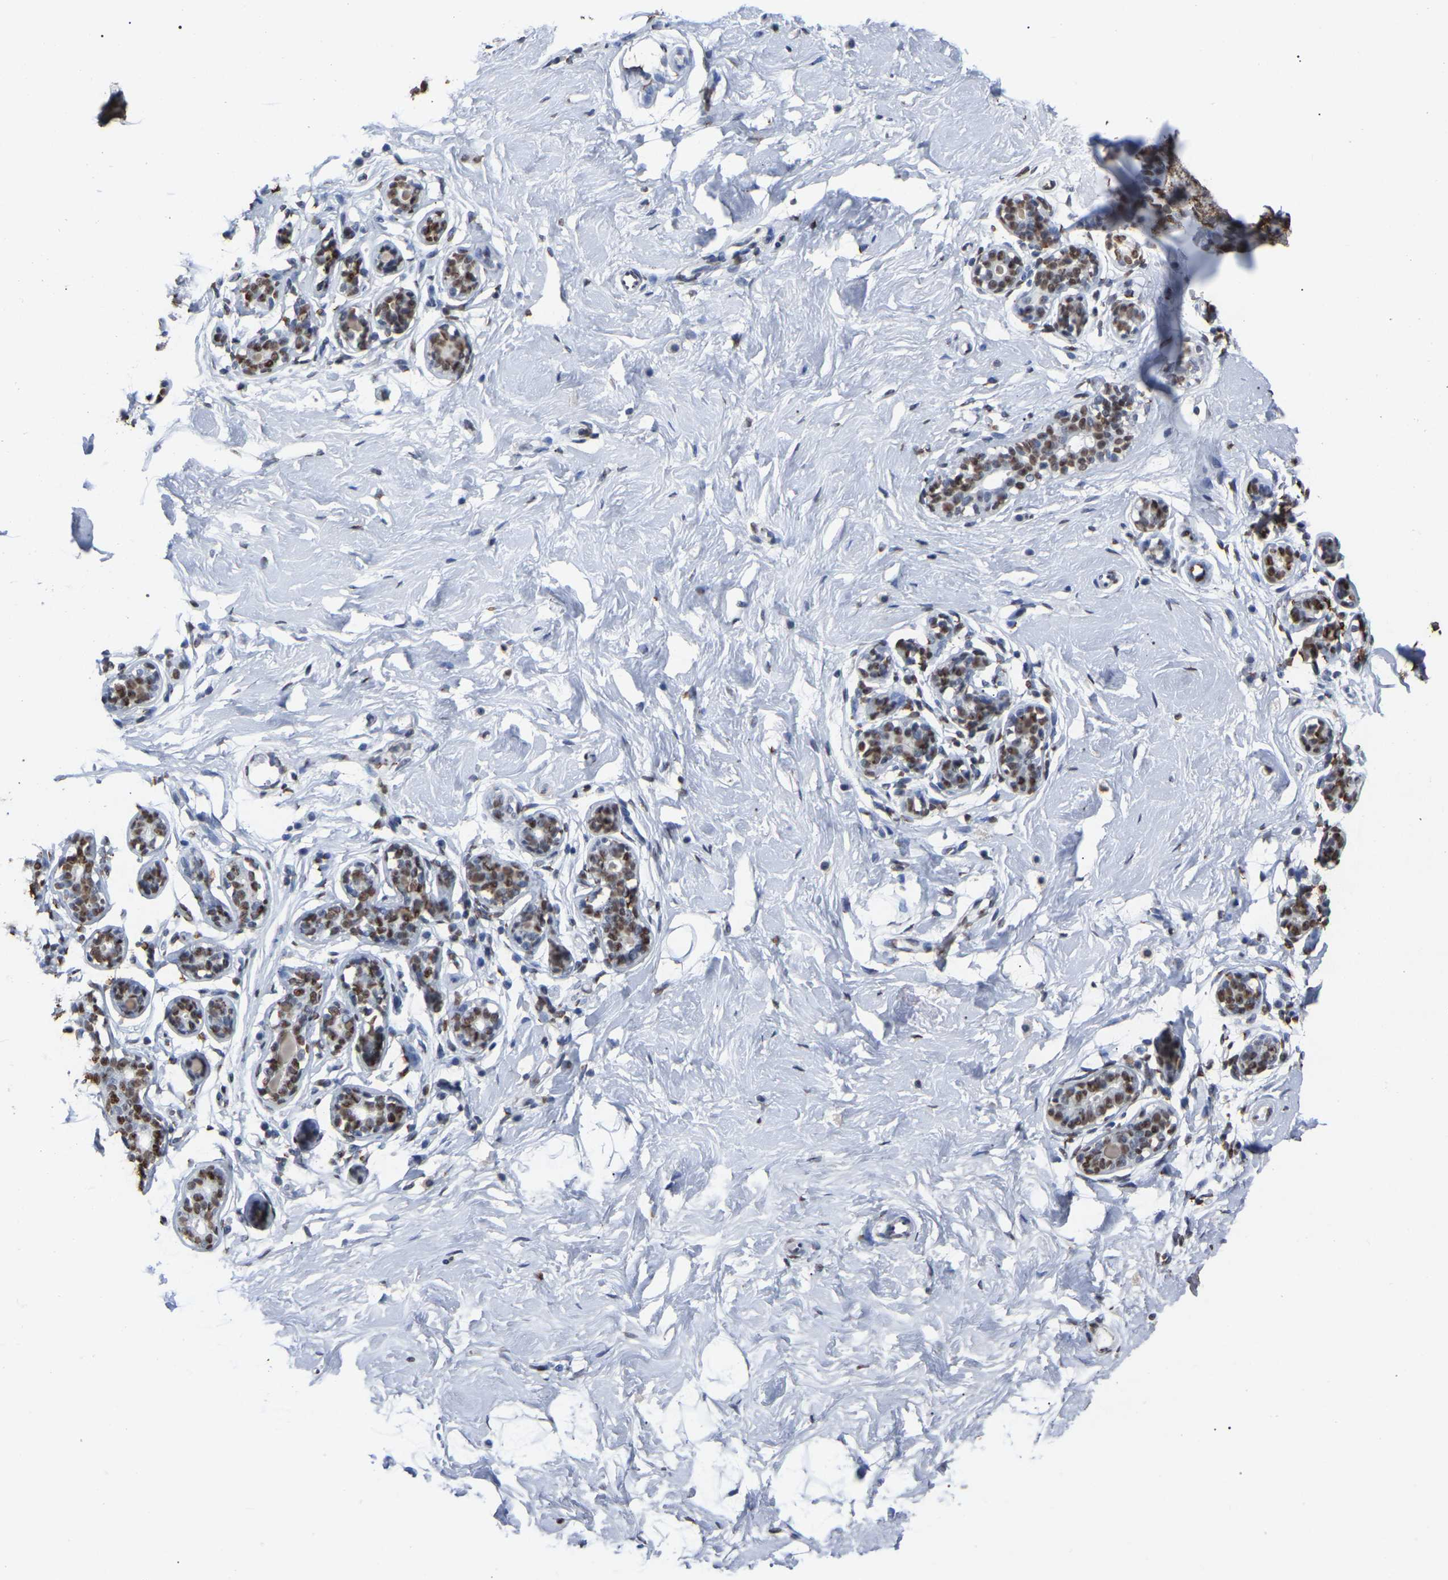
{"staining": {"intensity": "moderate", "quantity": ">75%", "location": "nuclear"}, "tissue": "breast", "cell_type": "Adipocytes", "image_type": "normal", "snomed": [{"axis": "morphology", "description": "Normal tissue, NOS"}, {"axis": "topography", "description": "Breast"}], "caption": "Immunohistochemistry photomicrograph of benign human breast stained for a protein (brown), which exhibits medium levels of moderate nuclear expression in approximately >75% of adipocytes.", "gene": "RBL2", "patient": {"sex": "female", "age": 23}}